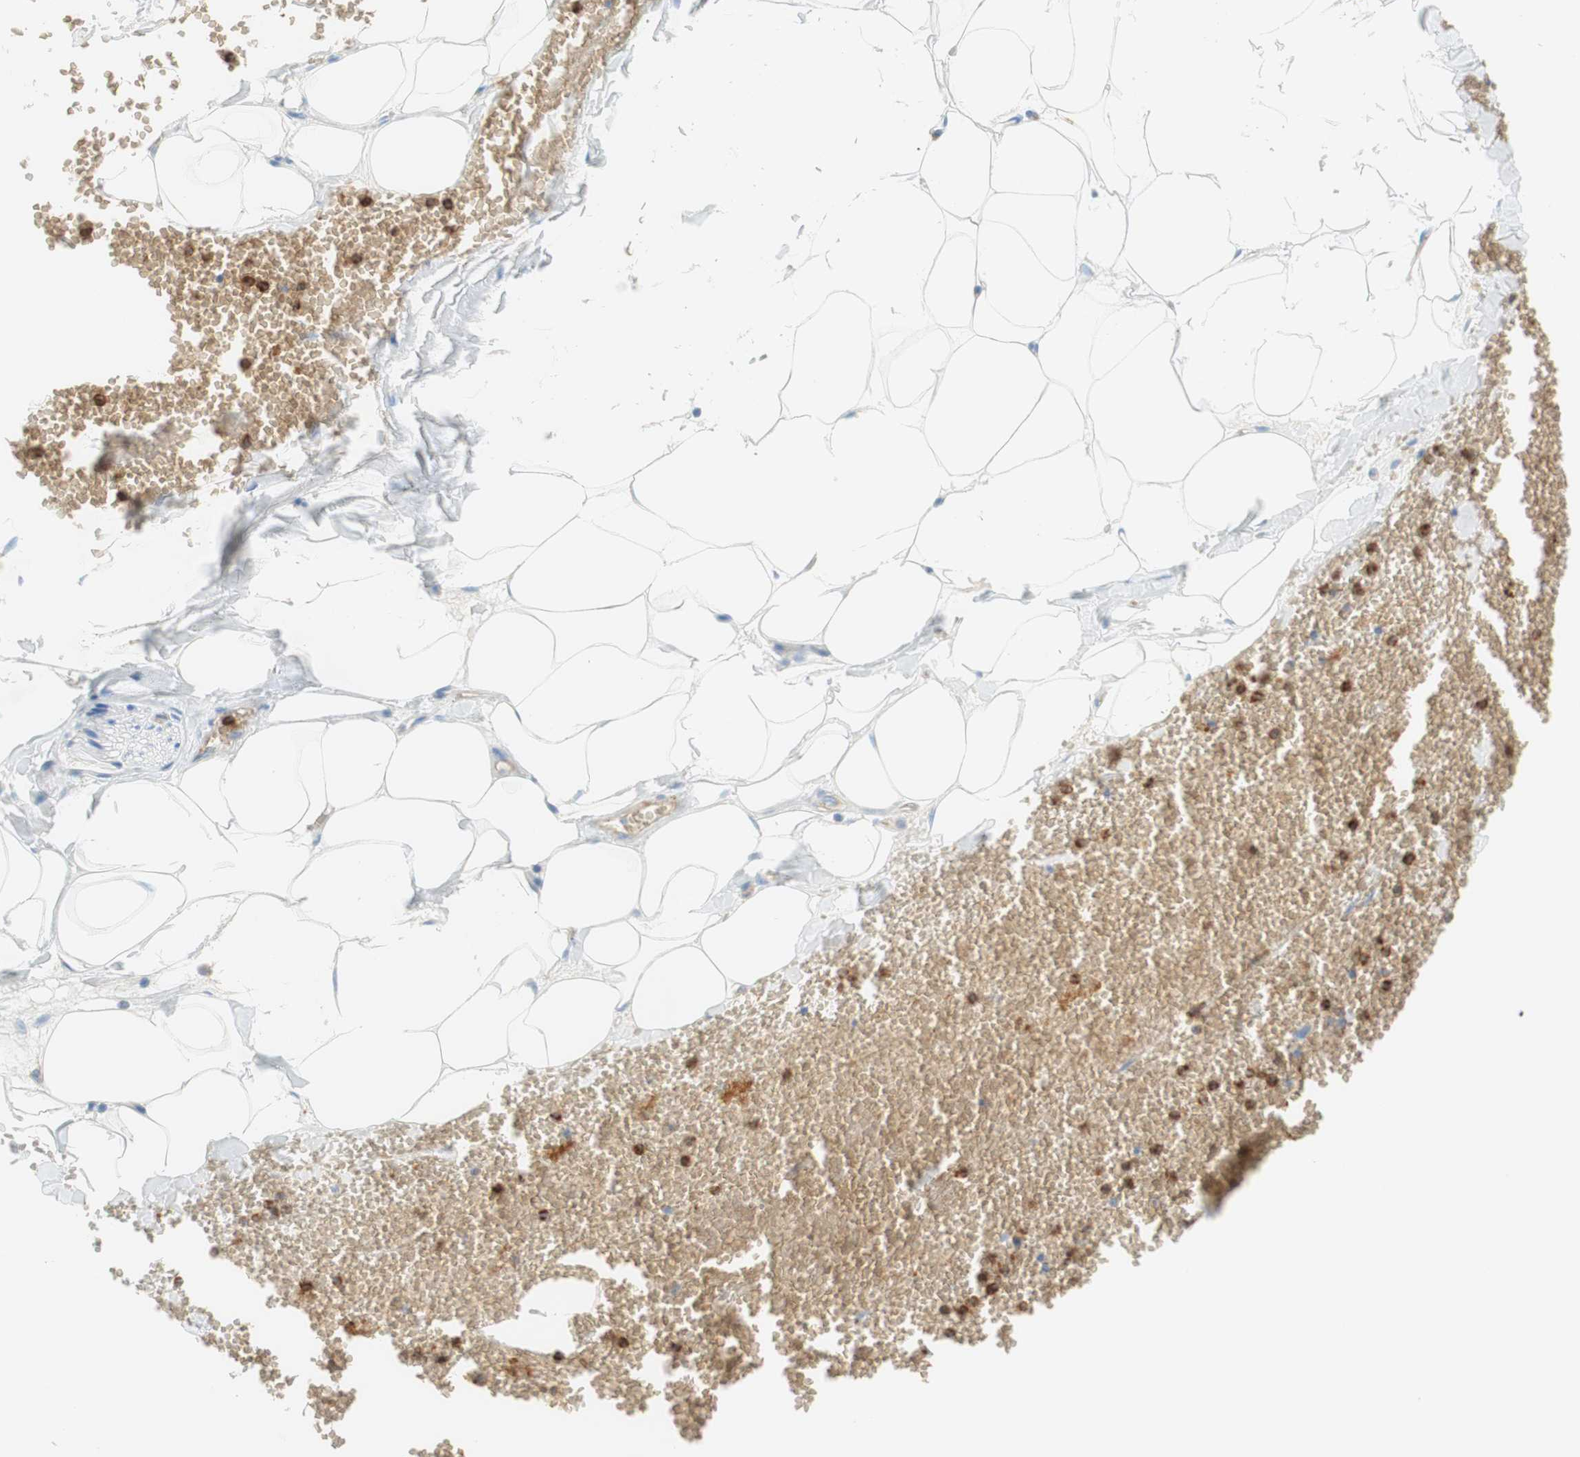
{"staining": {"intensity": "negative", "quantity": "none", "location": "none"}, "tissue": "adipose tissue", "cell_type": "Adipocytes", "image_type": "normal", "snomed": [{"axis": "morphology", "description": "Normal tissue, NOS"}, {"axis": "topography", "description": "Adipose tissue"}, {"axis": "topography", "description": "Peripheral nerve tissue"}], "caption": "This is an immunohistochemistry histopathology image of benign adipose tissue. There is no positivity in adipocytes.", "gene": "STOM", "patient": {"sex": "male", "age": 52}}